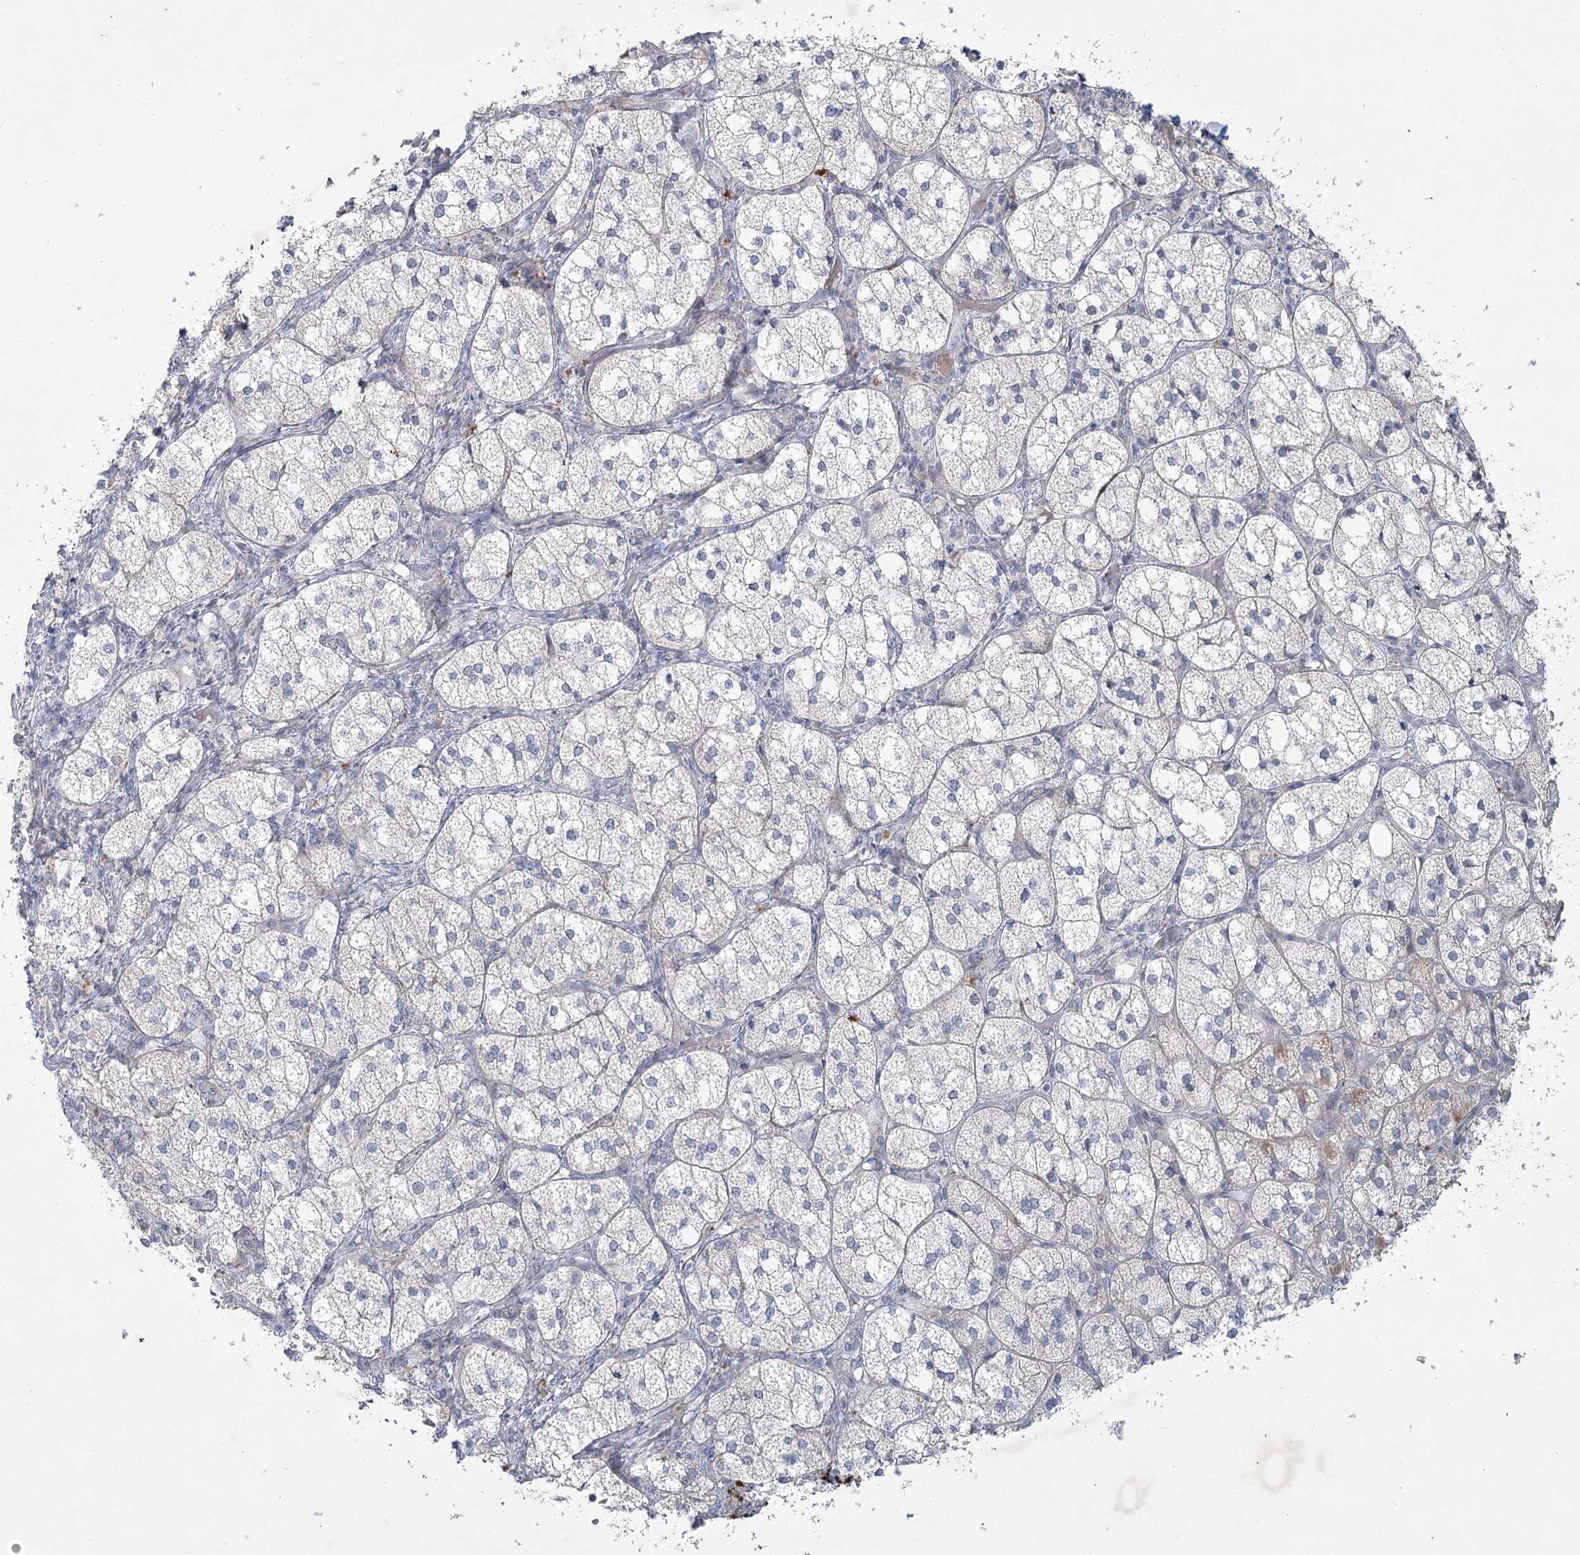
{"staining": {"intensity": "weak", "quantity": "<25%", "location": "cytoplasmic/membranous"}, "tissue": "adrenal gland", "cell_type": "Glandular cells", "image_type": "normal", "snomed": [{"axis": "morphology", "description": "Normal tissue, NOS"}, {"axis": "topography", "description": "Adrenal gland"}], "caption": "An immunohistochemistry image of normal adrenal gland is shown. There is no staining in glandular cells of adrenal gland. (Brightfield microscopy of DAB (3,3'-diaminobenzidine) IHC at high magnification).", "gene": "PLA2G12A", "patient": {"sex": "female", "age": 61}}